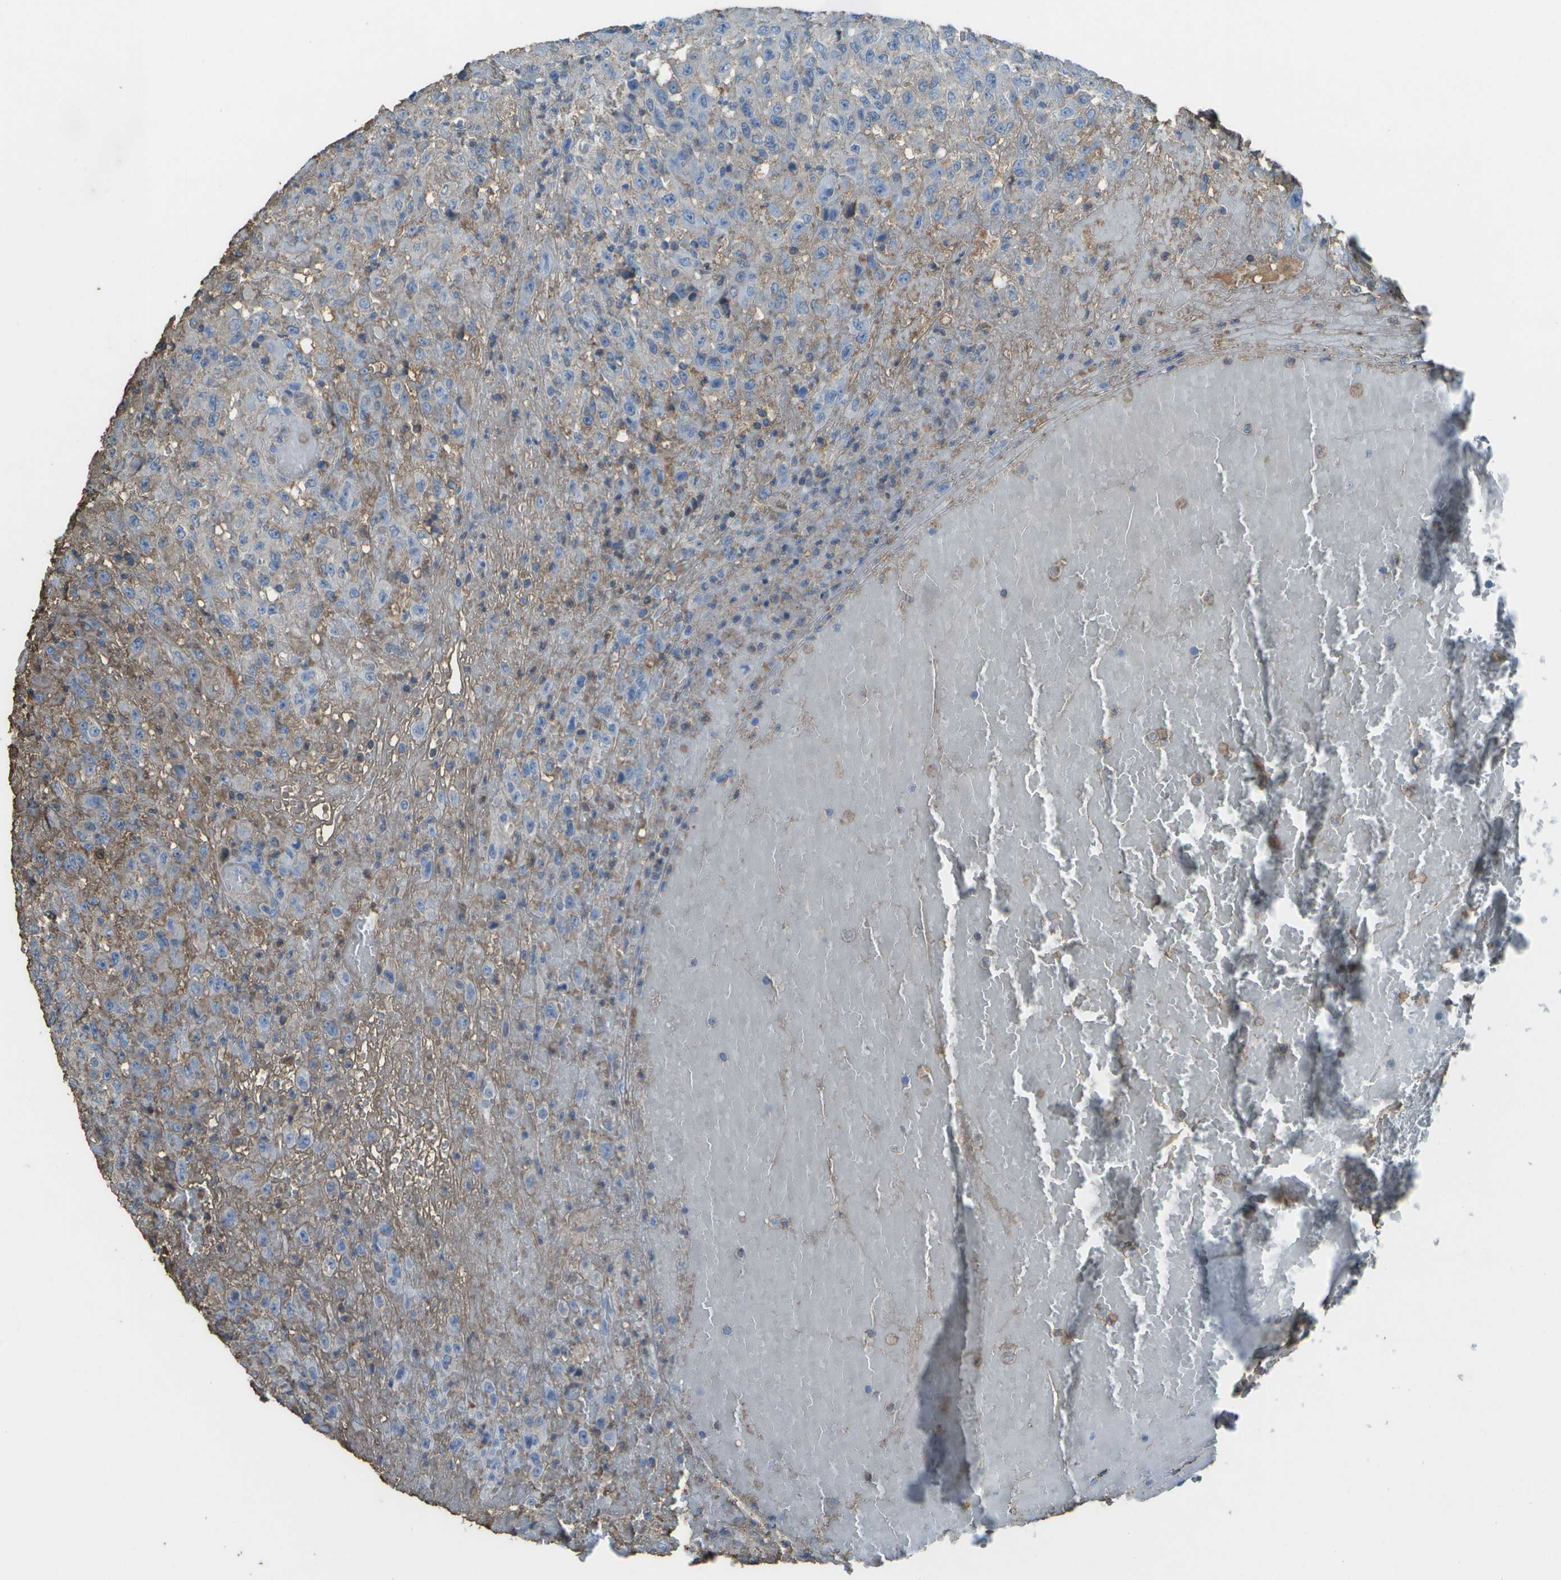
{"staining": {"intensity": "negative", "quantity": "none", "location": "none"}, "tissue": "urothelial cancer", "cell_type": "Tumor cells", "image_type": "cancer", "snomed": [{"axis": "morphology", "description": "Urothelial carcinoma, High grade"}, {"axis": "topography", "description": "Urinary bladder"}], "caption": "This photomicrograph is of urothelial cancer stained with immunohistochemistry to label a protein in brown with the nuclei are counter-stained blue. There is no expression in tumor cells.", "gene": "CYP4F11", "patient": {"sex": "male", "age": 46}}